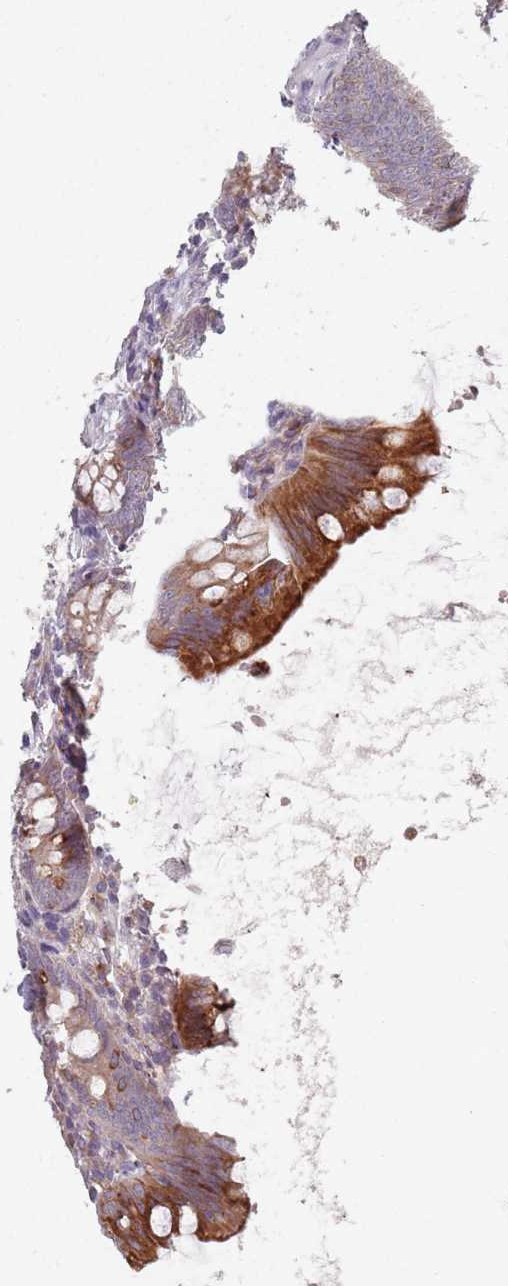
{"staining": {"intensity": "strong", "quantity": "25%-75%", "location": "cytoplasmic/membranous"}, "tissue": "appendix", "cell_type": "Glandular cells", "image_type": "normal", "snomed": [{"axis": "morphology", "description": "Normal tissue, NOS"}, {"axis": "topography", "description": "Appendix"}], "caption": "Appendix stained with DAB (3,3'-diaminobenzidine) IHC shows high levels of strong cytoplasmic/membranous expression in about 25%-75% of glandular cells.", "gene": "ADAL", "patient": {"sex": "female", "age": 62}}